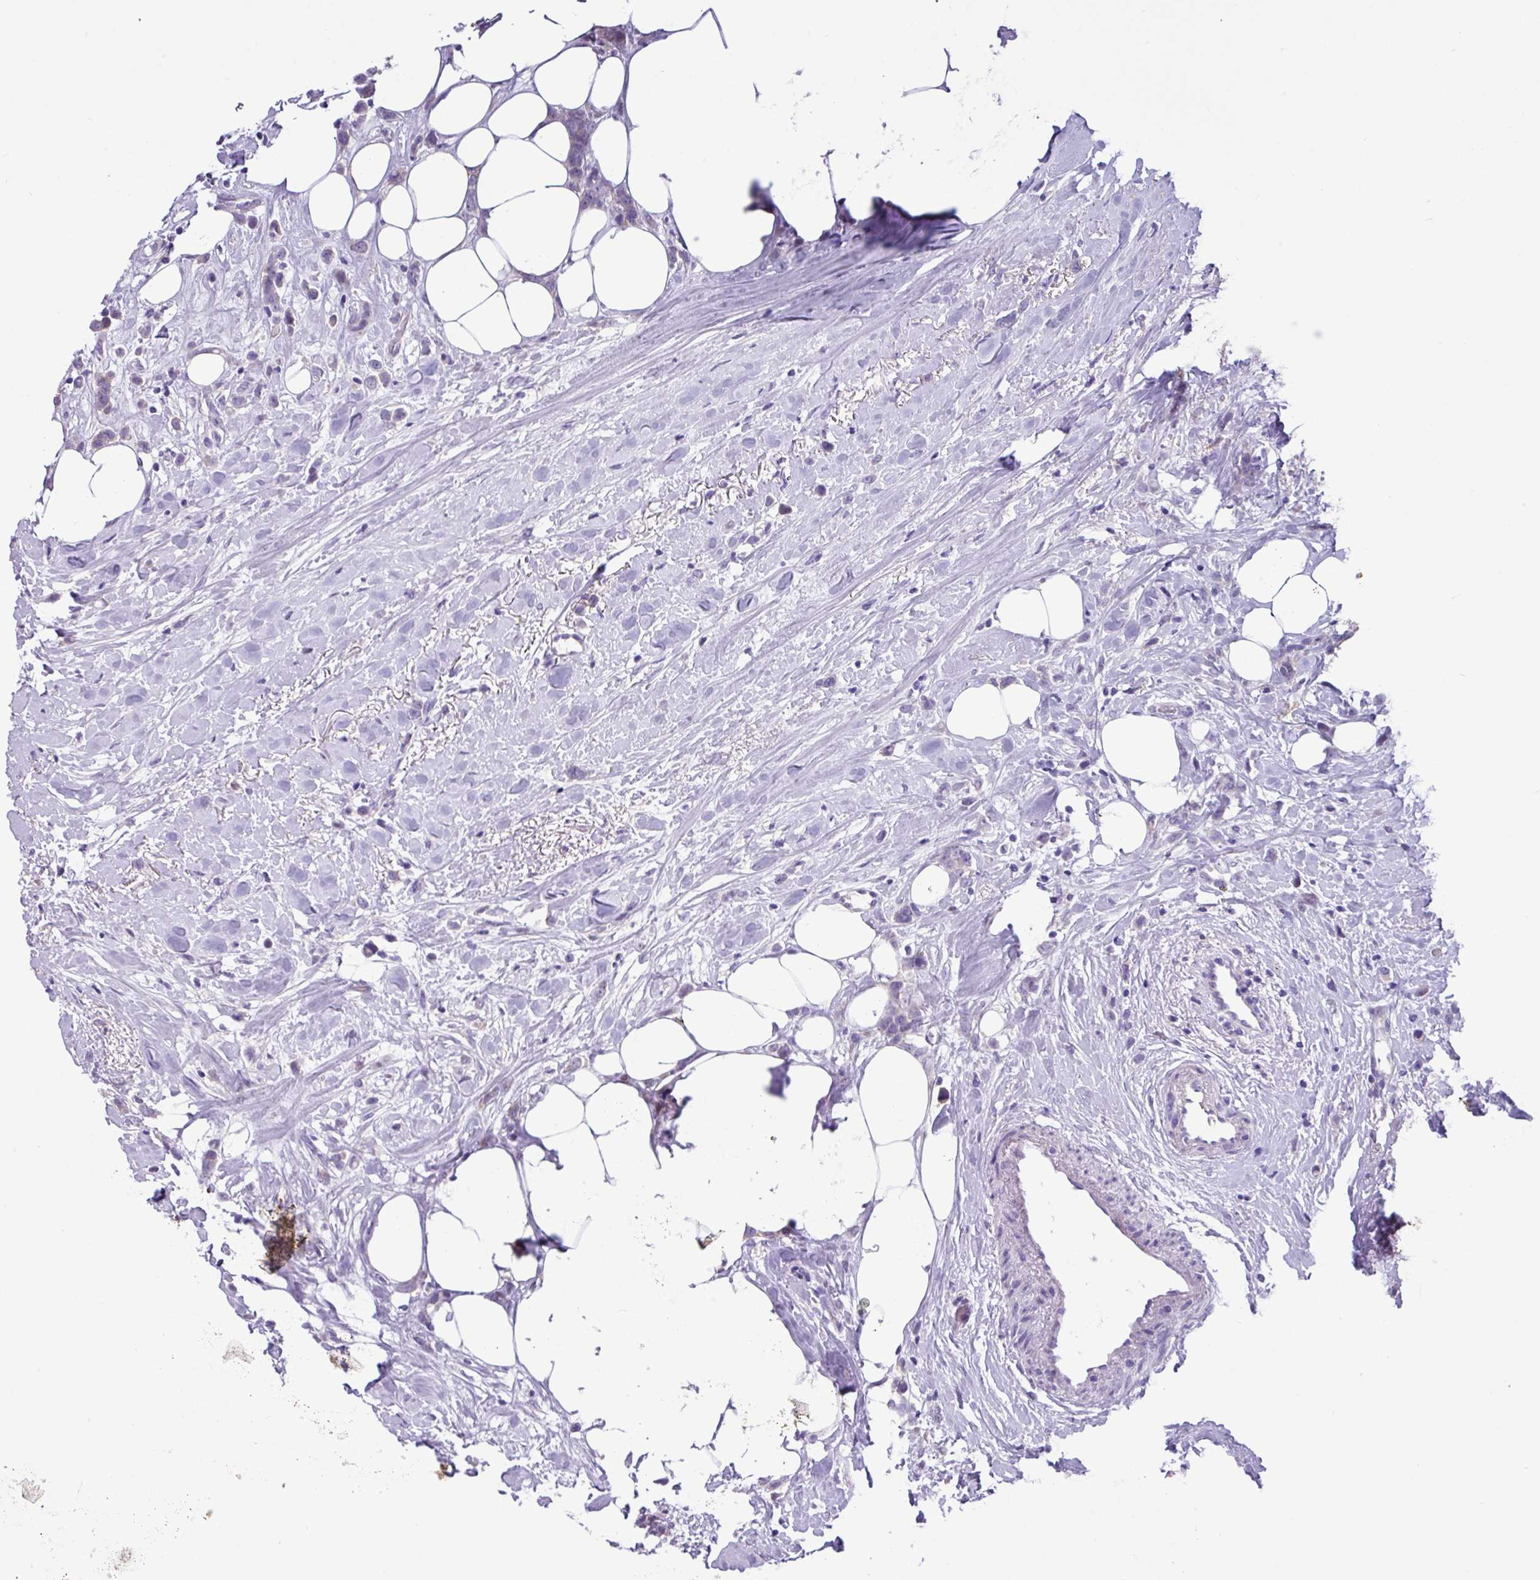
{"staining": {"intensity": "negative", "quantity": "none", "location": "none"}, "tissue": "breast cancer", "cell_type": "Tumor cells", "image_type": "cancer", "snomed": [{"axis": "morphology", "description": "Duct carcinoma"}, {"axis": "topography", "description": "Breast"}], "caption": "Immunohistochemistry (IHC) histopathology image of human breast cancer (intraductal carcinoma) stained for a protein (brown), which displays no positivity in tumor cells.", "gene": "EPCAM", "patient": {"sex": "female", "age": 80}}